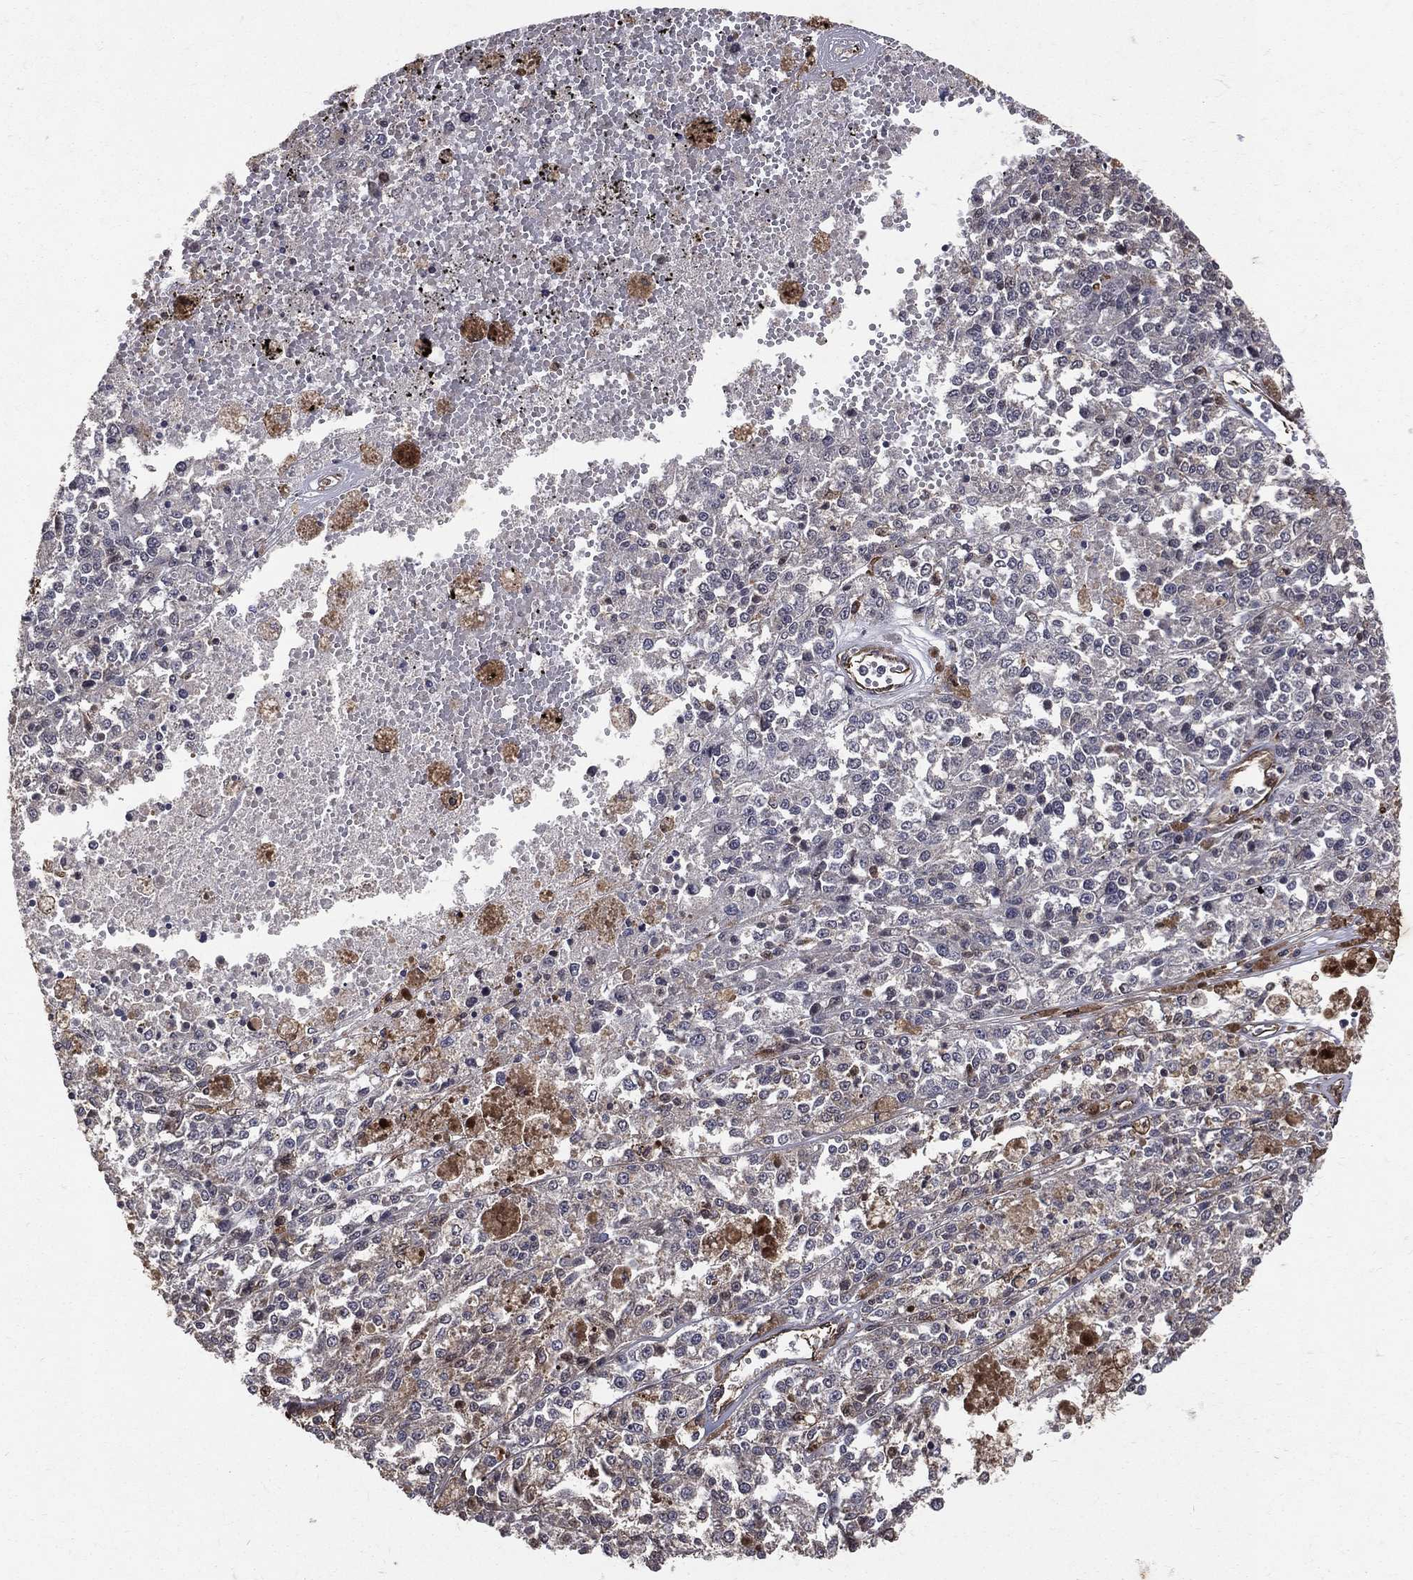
{"staining": {"intensity": "negative", "quantity": "none", "location": "none"}, "tissue": "melanoma", "cell_type": "Tumor cells", "image_type": "cancer", "snomed": [{"axis": "morphology", "description": "Malignant melanoma, Metastatic site"}, {"axis": "topography", "description": "Lymph node"}], "caption": "Malignant melanoma (metastatic site) was stained to show a protein in brown. There is no significant staining in tumor cells.", "gene": "DPYSL2", "patient": {"sex": "female", "age": 64}}